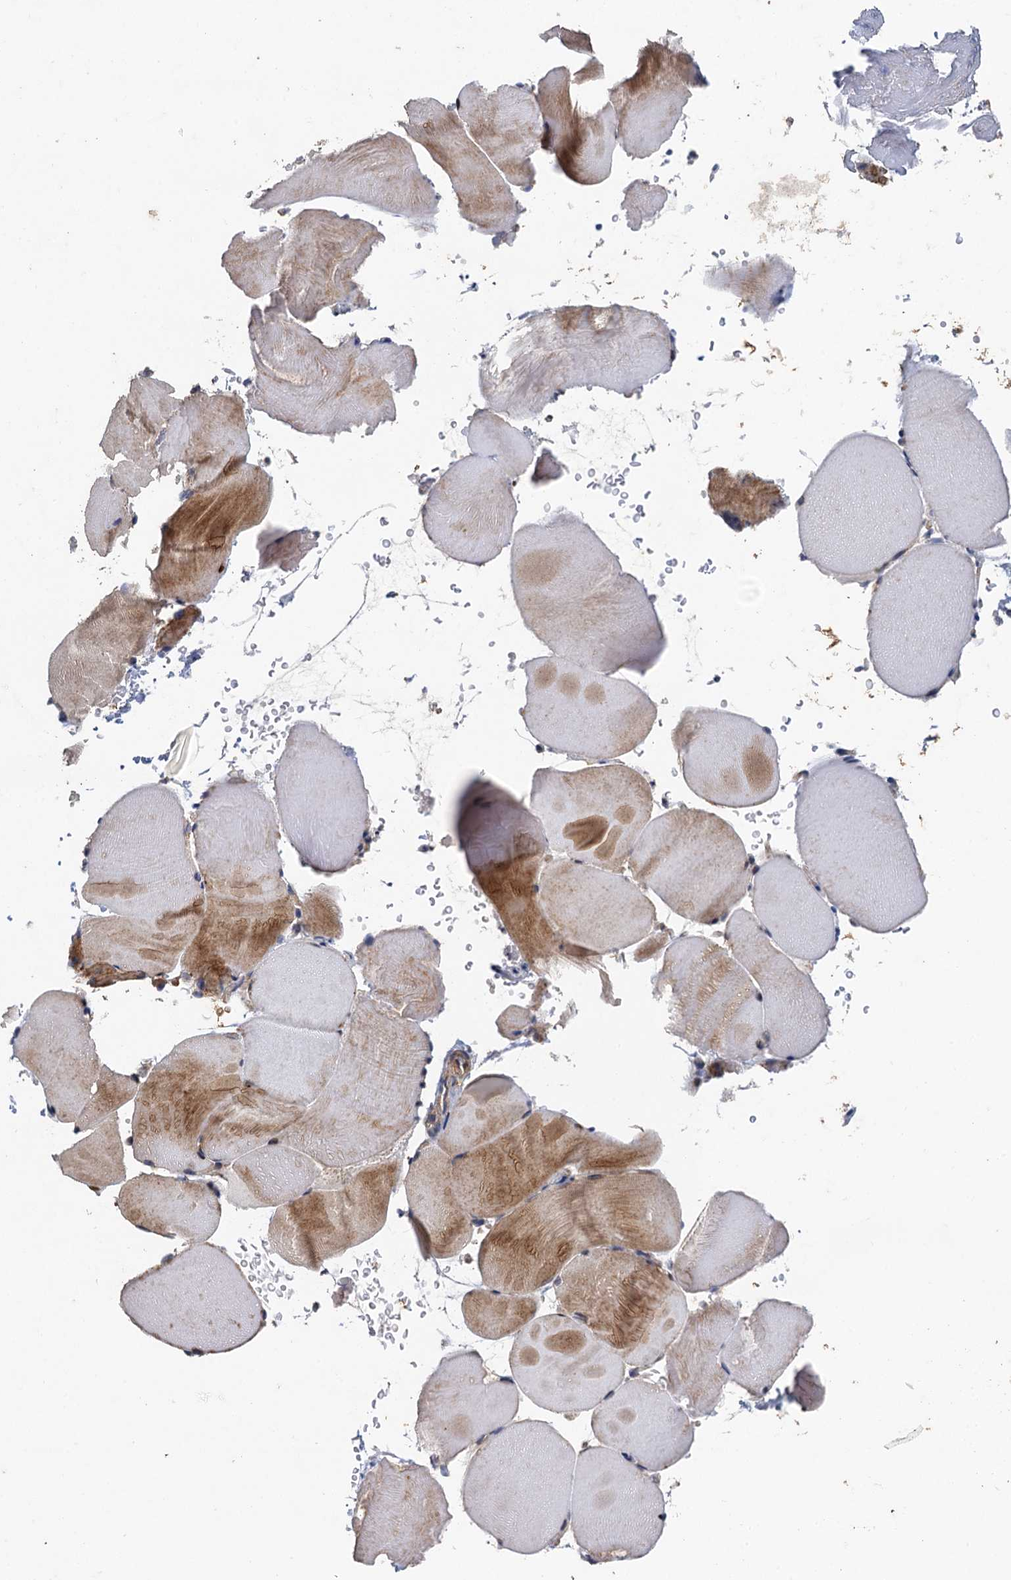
{"staining": {"intensity": "moderate", "quantity": "25%-75%", "location": "cytoplasmic/membranous"}, "tissue": "skeletal muscle", "cell_type": "Myocytes", "image_type": "normal", "snomed": [{"axis": "morphology", "description": "Normal tissue, NOS"}, {"axis": "topography", "description": "Skeletal muscle"}, {"axis": "topography", "description": "Parathyroid gland"}], "caption": "Immunohistochemical staining of normal skeletal muscle displays moderate cytoplasmic/membranous protein expression in approximately 25%-75% of myocytes.", "gene": "BCS1L", "patient": {"sex": "female", "age": 37}}